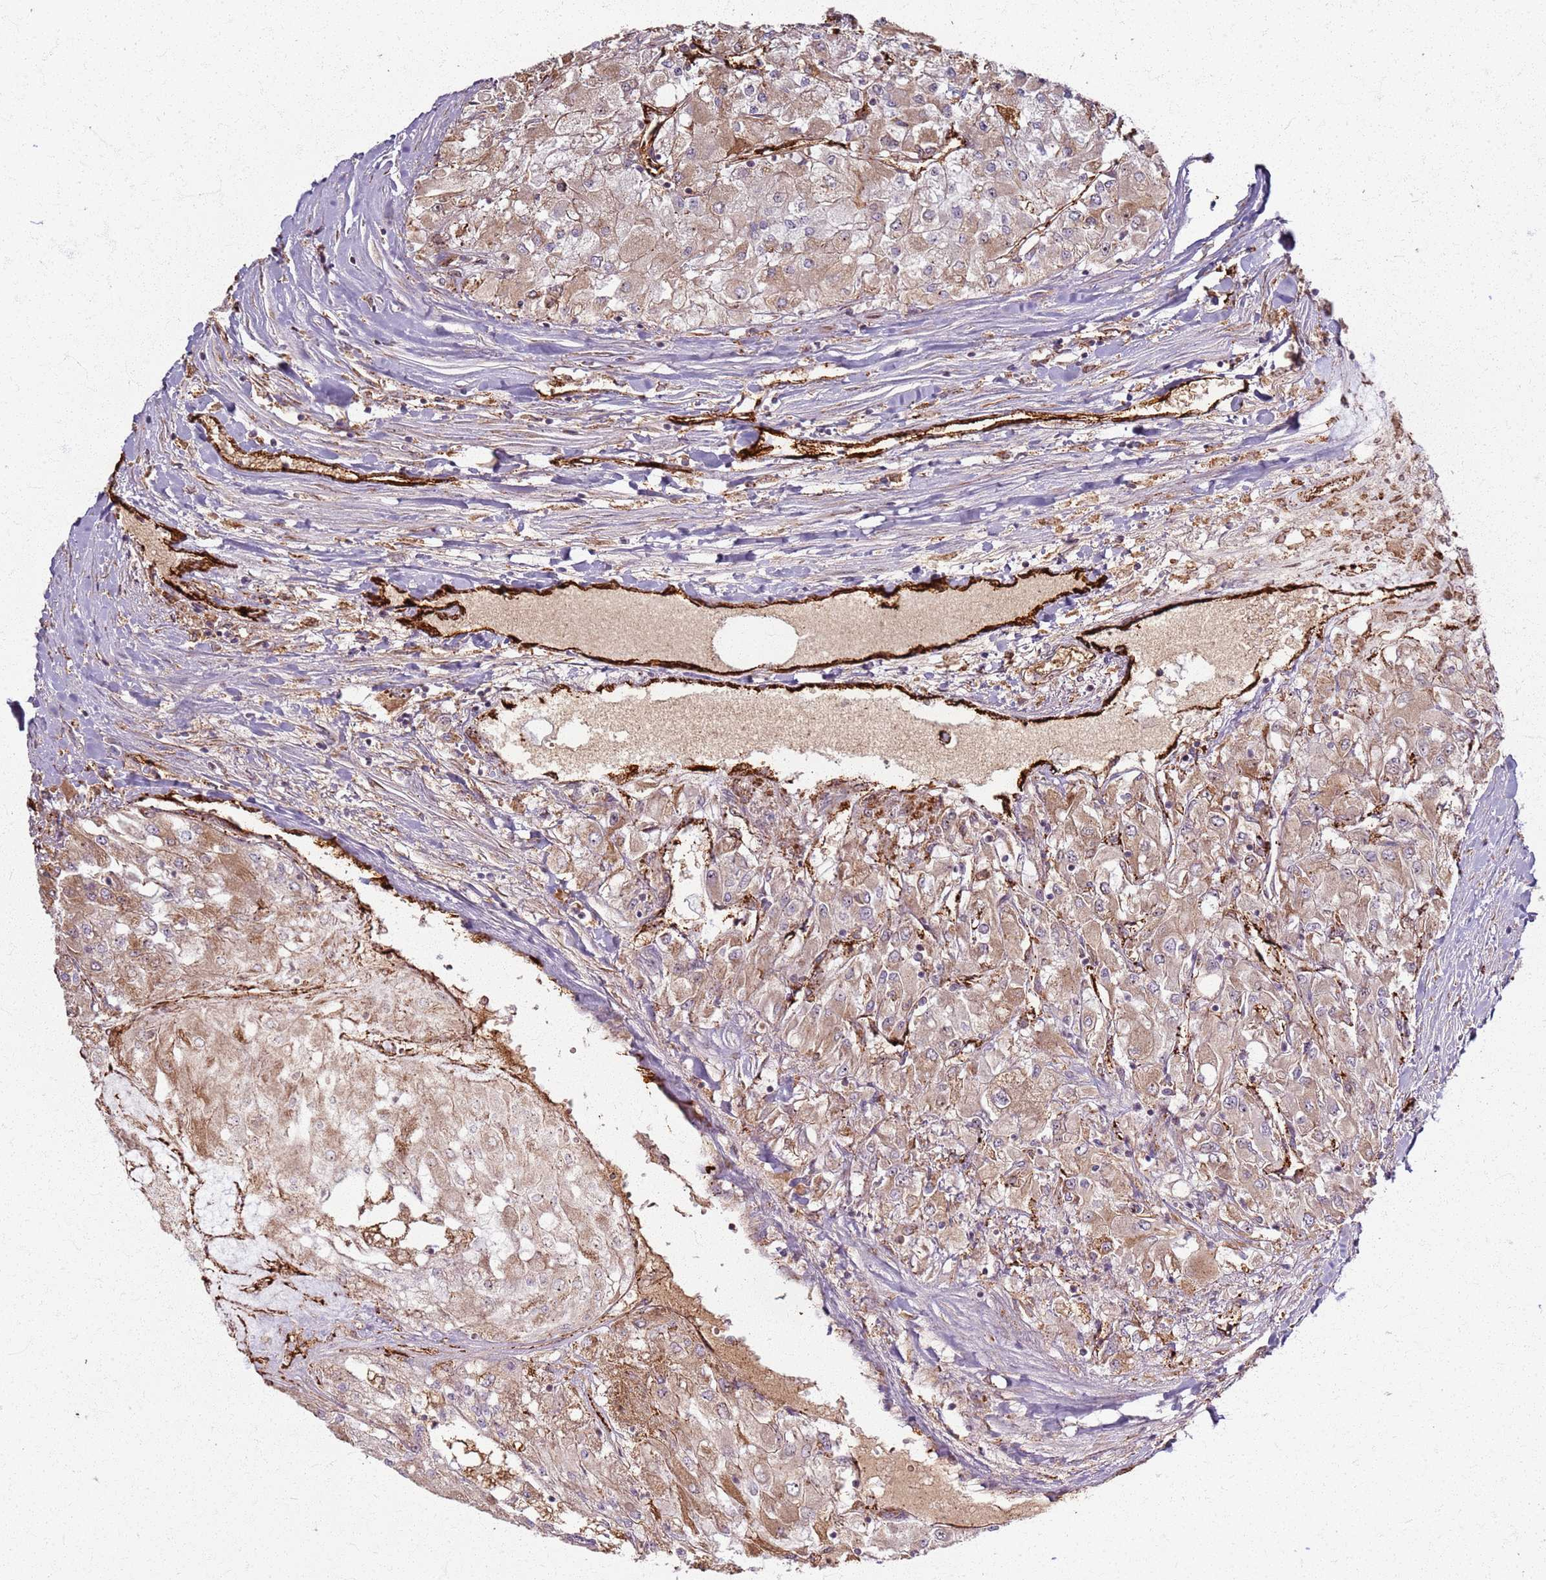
{"staining": {"intensity": "moderate", "quantity": ">75%", "location": "cytoplasmic/membranous"}, "tissue": "renal cancer", "cell_type": "Tumor cells", "image_type": "cancer", "snomed": [{"axis": "morphology", "description": "Adenocarcinoma, NOS"}, {"axis": "topography", "description": "Kidney"}], "caption": "Protein analysis of adenocarcinoma (renal) tissue shows moderate cytoplasmic/membranous expression in approximately >75% of tumor cells. (DAB IHC, brown staining for protein, blue staining for nuclei).", "gene": "KRI1", "patient": {"sex": "male", "age": 80}}